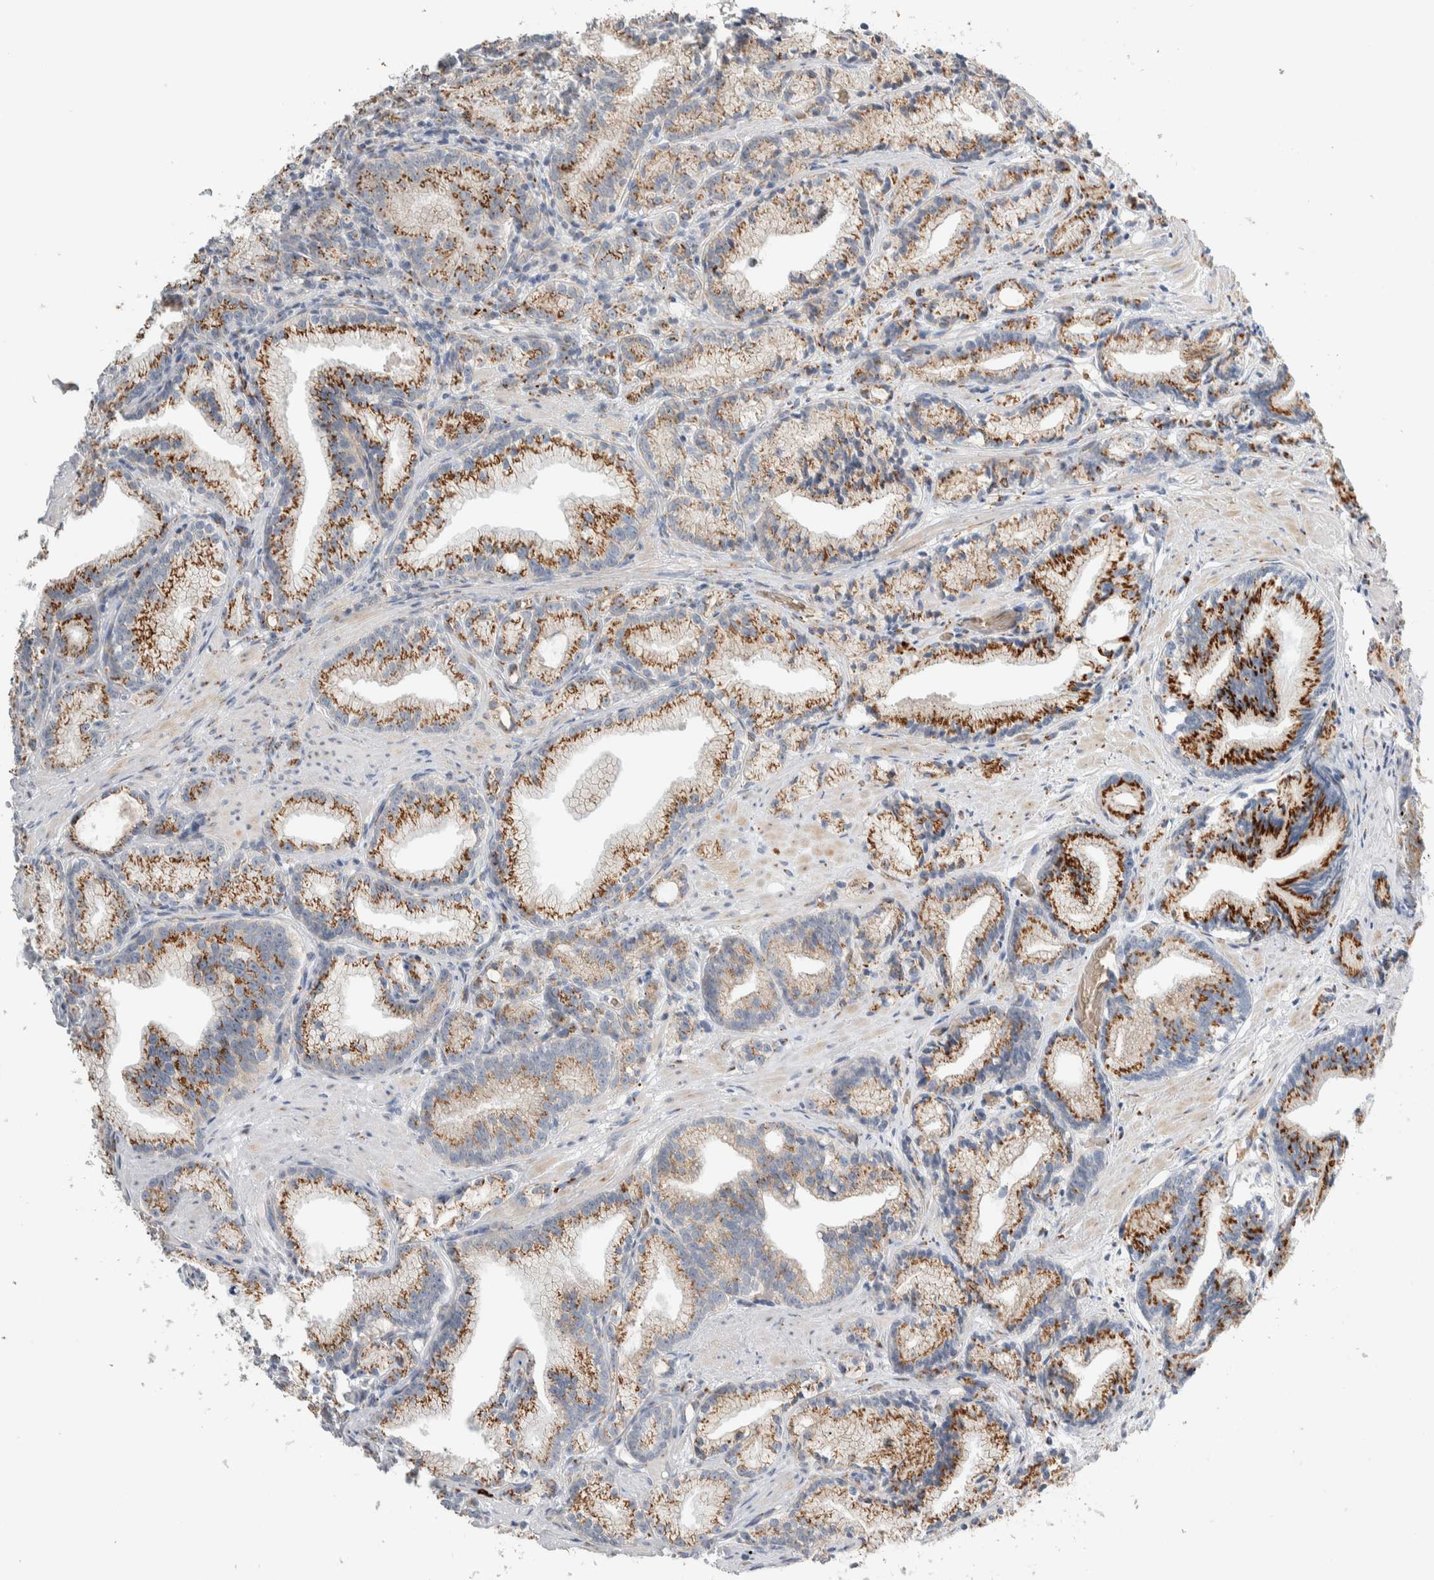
{"staining": {"intensity": "strong", "quantity": "25%-75%", "location": "cytoplasmic/membranous"}, "tissue": "prostate cancer", "cell_type": "Tumor cells", "image_type": "cancer", "snomed": [{"axis": "morphology", "description": "Adenocarcinoma, Low grade"}, {"axis": "topography", "description": "Prostate"}], "caption": "Human adenocarcinoma (low-grade) (prostate) stained with a protein marker displays strong staining in tumor cells.", "gene": "SLC38A10", "patient": {"sex": "male", "age": 89}}